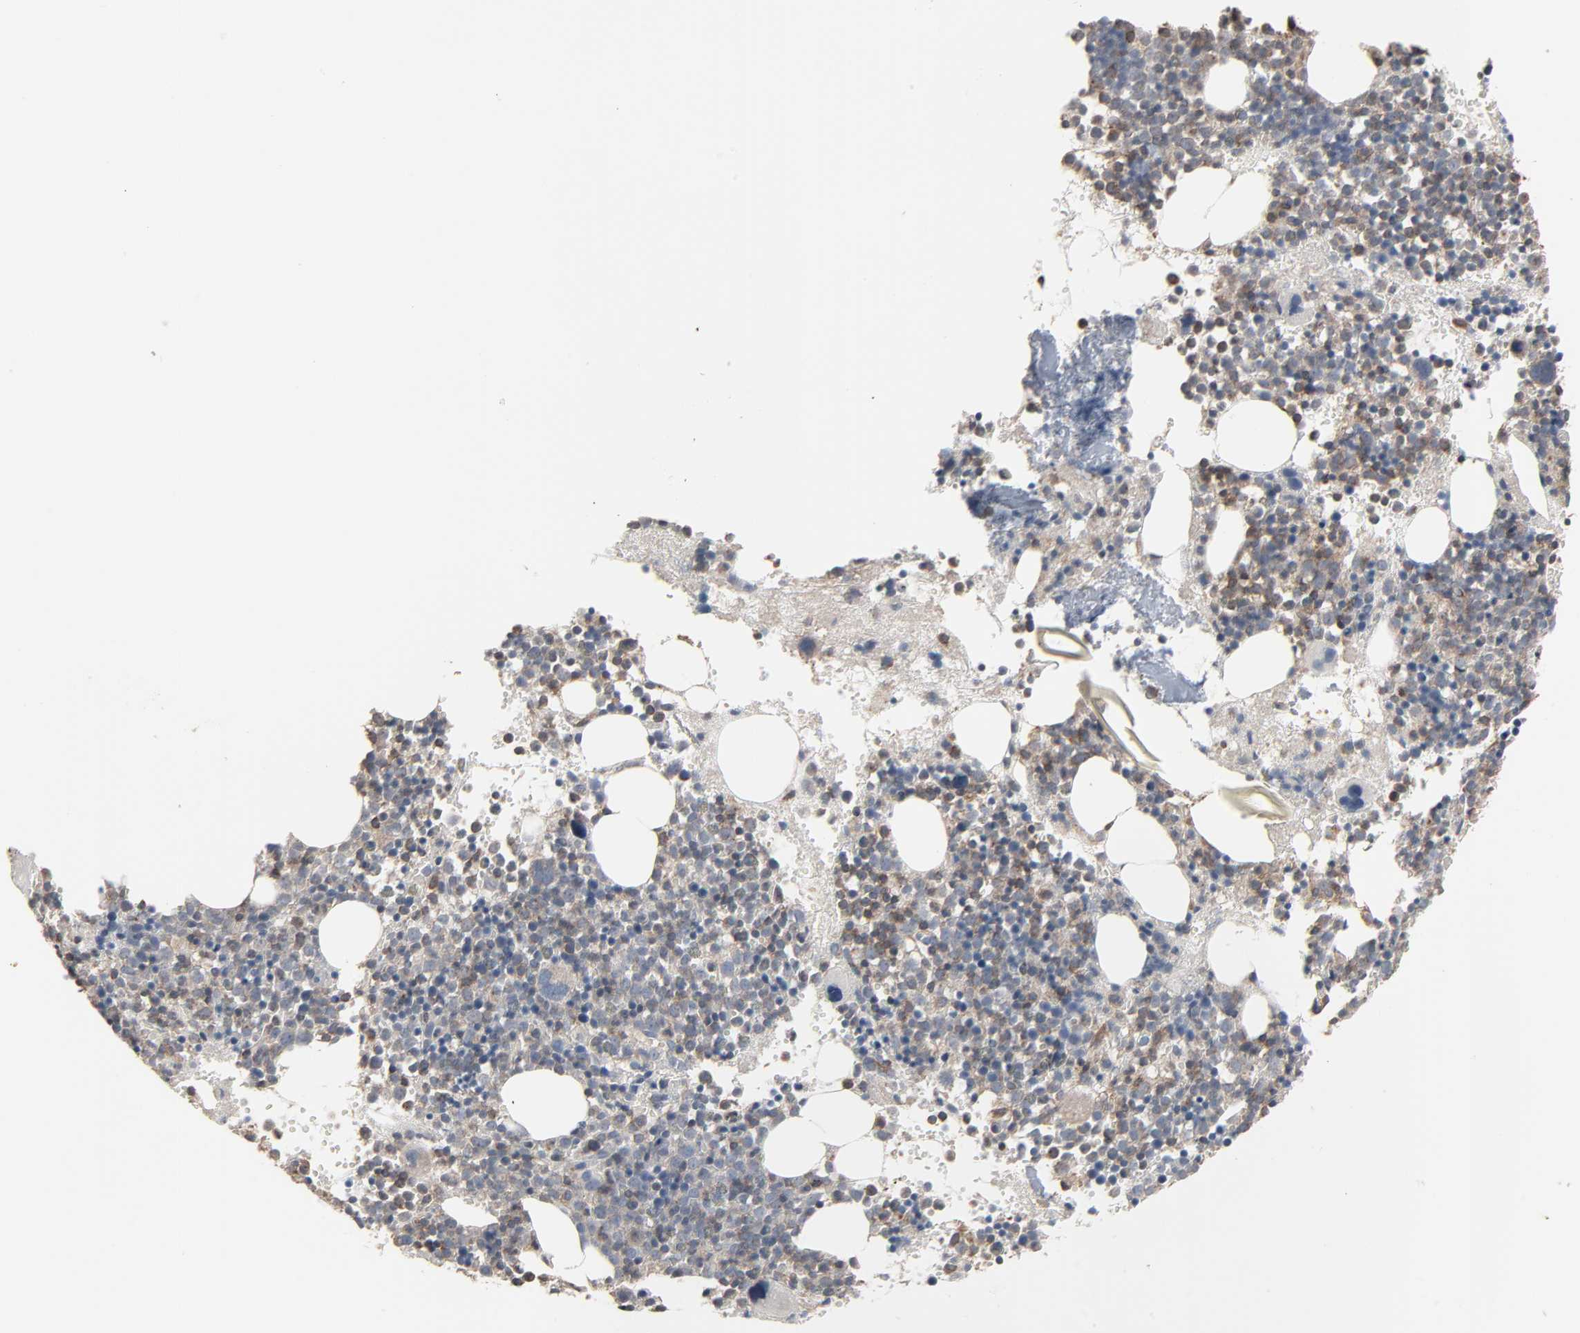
{"staining": {"intensity": "moderate", "quantity": "25%-75%", "location": "cytoplasmic/membranous,nuclear"}, "tissue": "bone marrow", "cell_type": "Hematopoietic cells", "image_type": "normal", "snomed": [{"axis": "morphology", "description": "Normal tissue, NOS"}, {"axis": "topography", "description": "Bone marrow"}], "caption": "This is an image of immunohistochemistry (IHC) staining of benign bone marrow, which shows moderate positivity in the cytoplasmic/membranous,nuclear of hematopoietic cells.", "gene": "DOCK8", "patient": {"sex": "male", "age": 34}}